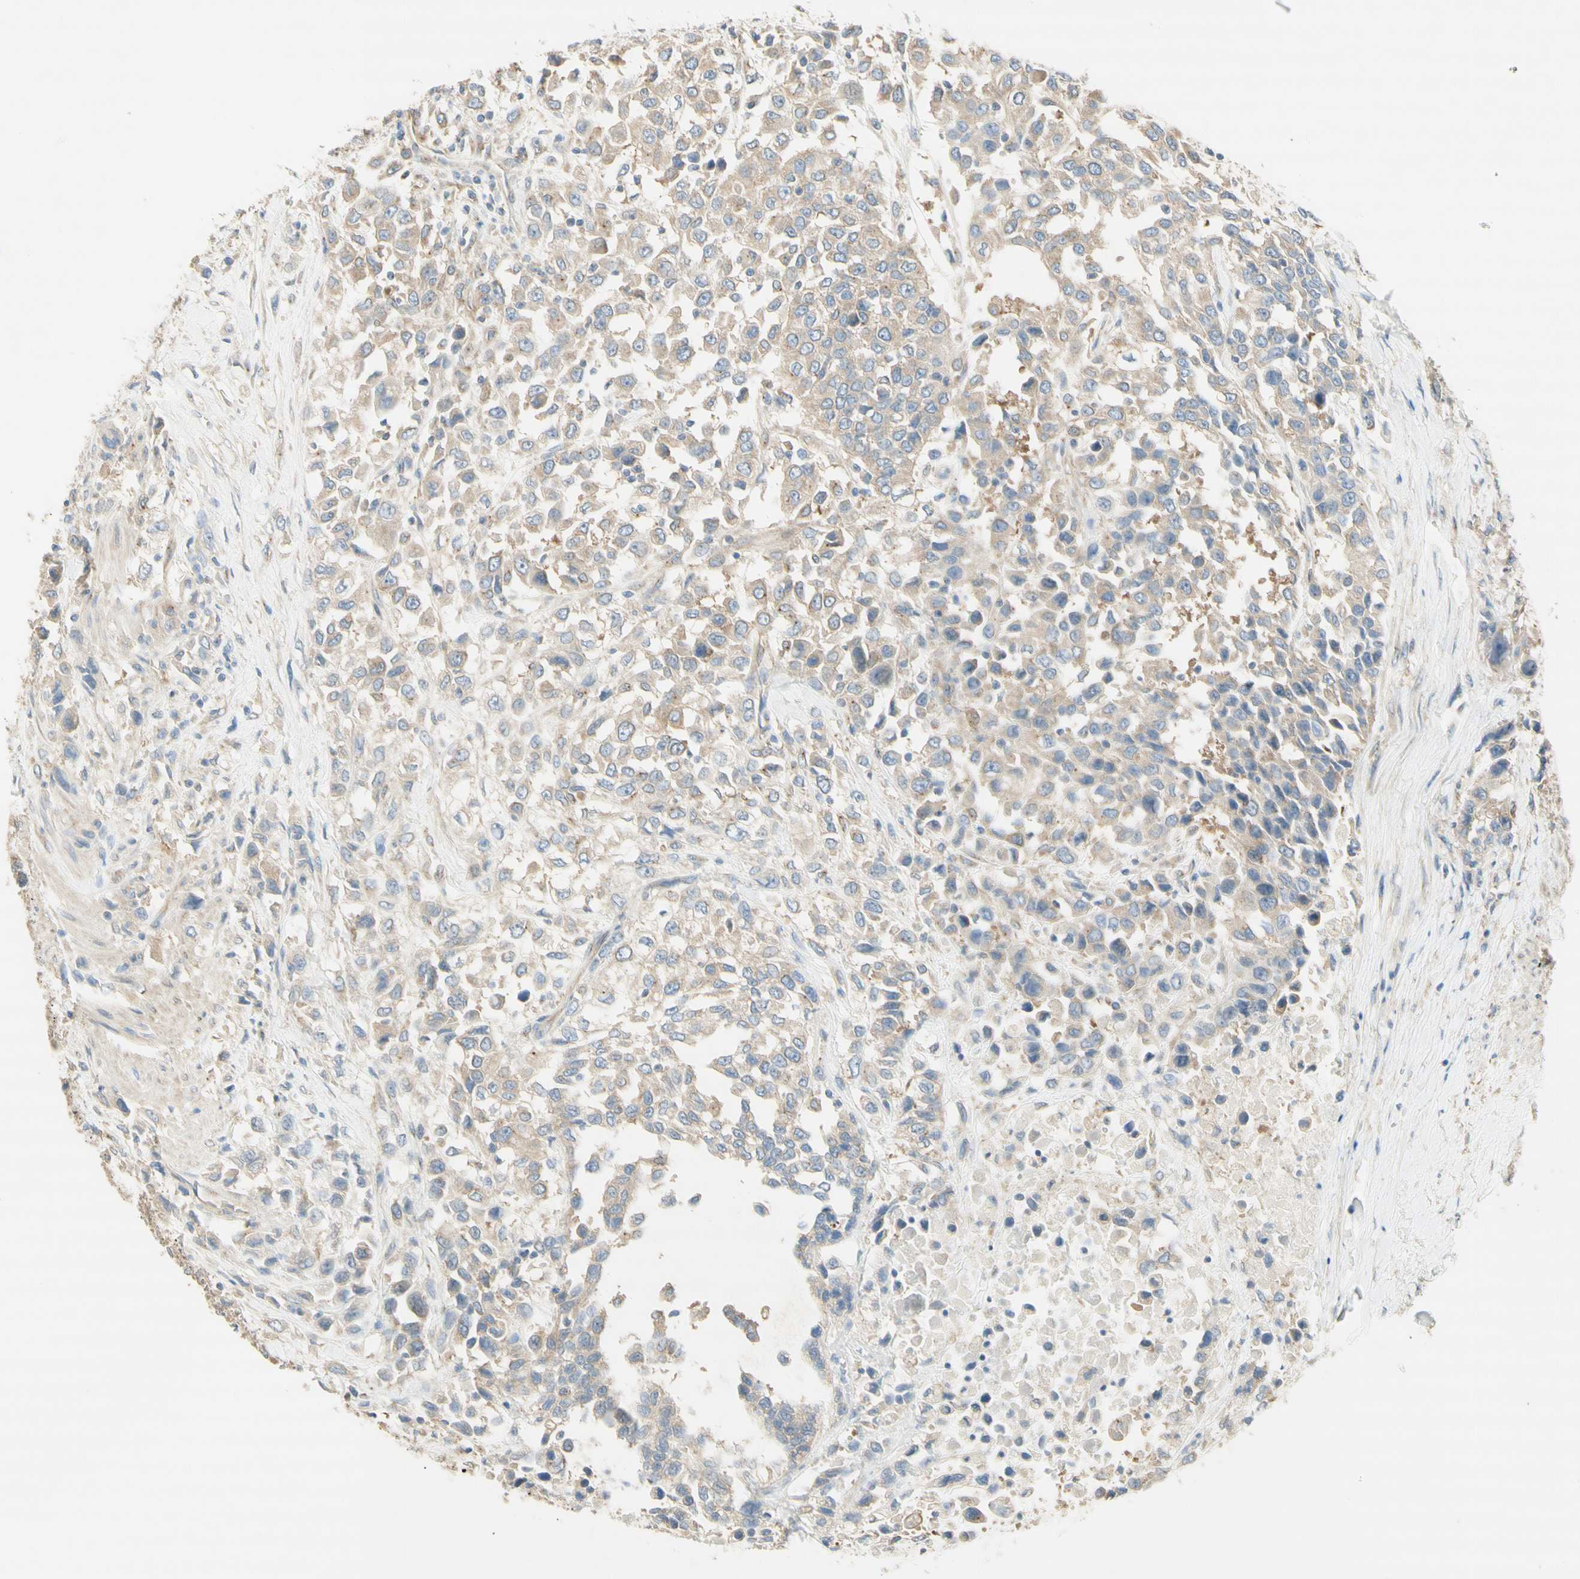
{"staining": {"intensity": "weak", "quantity": ">75%", "location": "cytoplasmic/membranous"}, "tissue": "urothelial cancer", "cell_type": "Tumor cells", "image_type": "cancer", "snomed": [{"axis": "morphology", "description": "Urothelial carcinoma, High grade"}, {"axis": "topography", "description": "Urinary bladder"}], "caption": "Protein staining demonstrates weak cytoplasmic/membranous expression in about >75% of tumor cells in urothelial cancer.", "gene": "DYNC1H1", "patient": {"sex": "female", "age": 80}}